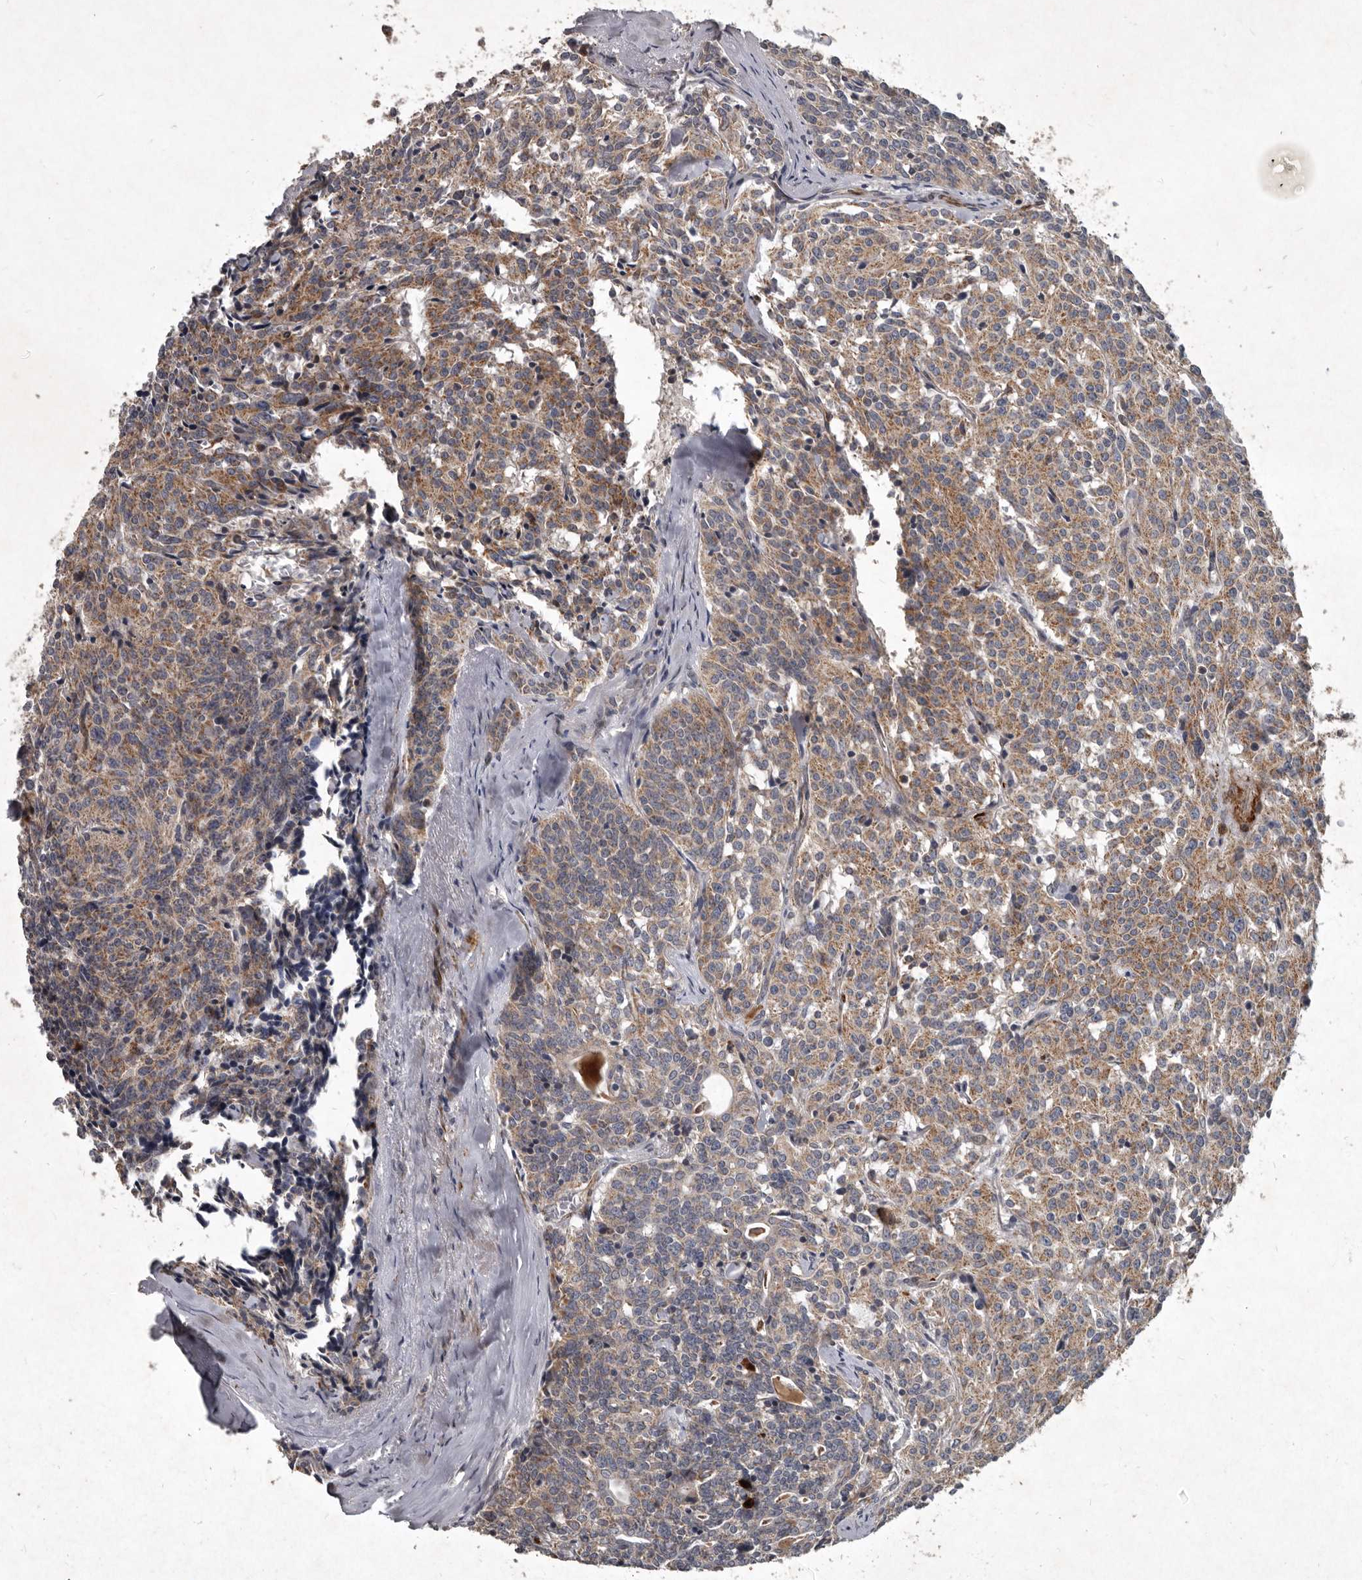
{"staining": {"intensity": "moderate", "quantity": ">75%", "location": "cytoplasmic/membranous"}, "tissue": "carcinoid", "cell_type": "Tumor cells", "image_type": "cancer", "snomed": [{"axis": "morphology", "description": "Carcinoid, malignant, NOS"}, {"axis": "topography", "description": "Lung"}], "caption": "A medium amount of moderate cytoplasmic/membranous positivity is identified in about >75% of tumor cells in malignant carcinoid tissue. Nuclei are stained in blue.", "gene": "MRPS15", "patient": {"sex": "female", "age": 46}}